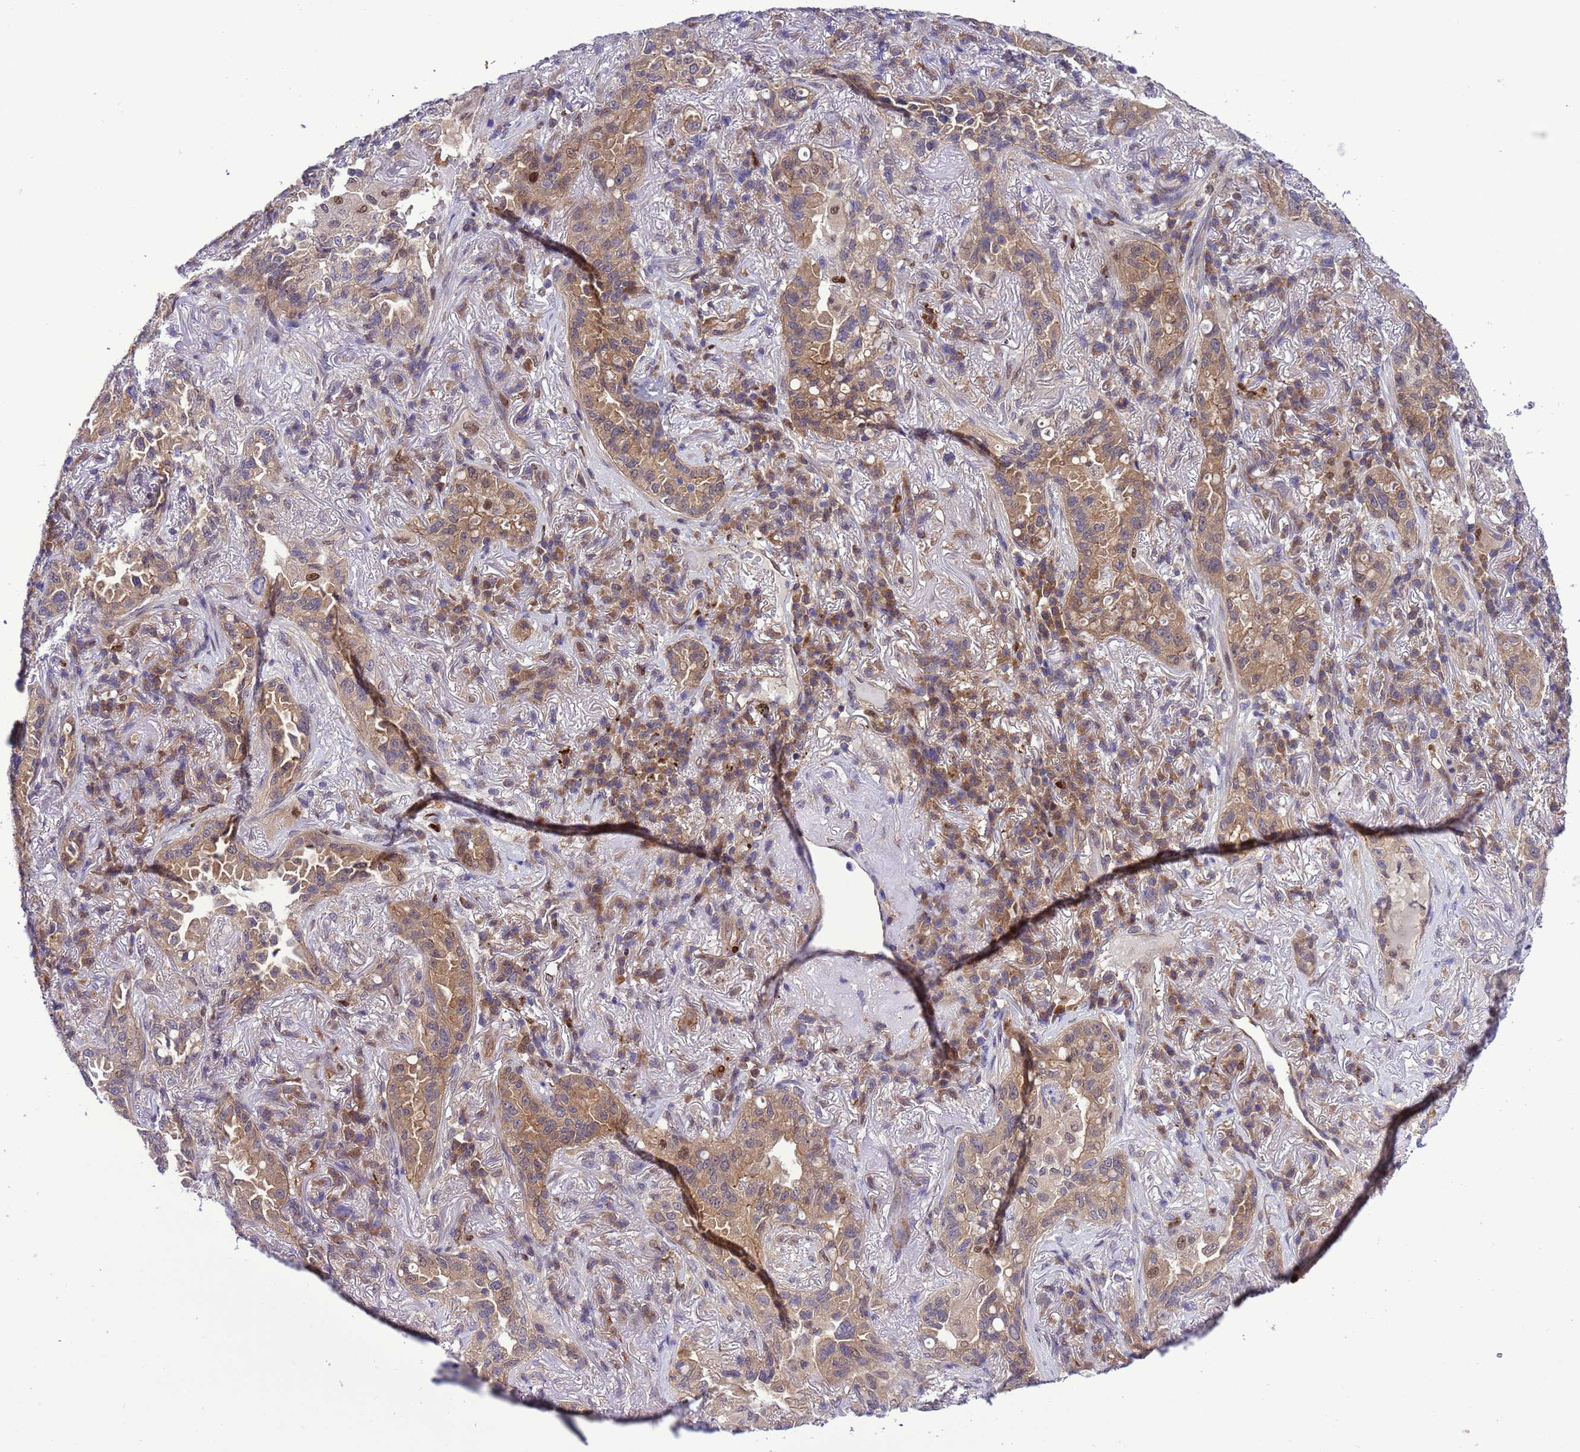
{"staining": {"intensity": "moderate", "quantity": "25%-75%", "location": "cytoplasmic/membranous"}, "tissue": "lung cancer", "cell_type": "Tumor cells", "image_type": "cancer", "snomed": [{"axis": "morphology", "description": "Adenocarcinoma, NOS"}, {"axis": "topography", "description": "Lung"}], "caption": "Moderate cytoplasmic/membranous positivity is seen in approximately 25%-75% of tumor cells in lung cancer.", "gene": "RASD1", "patient": {"sex": "female", "age": 69}}